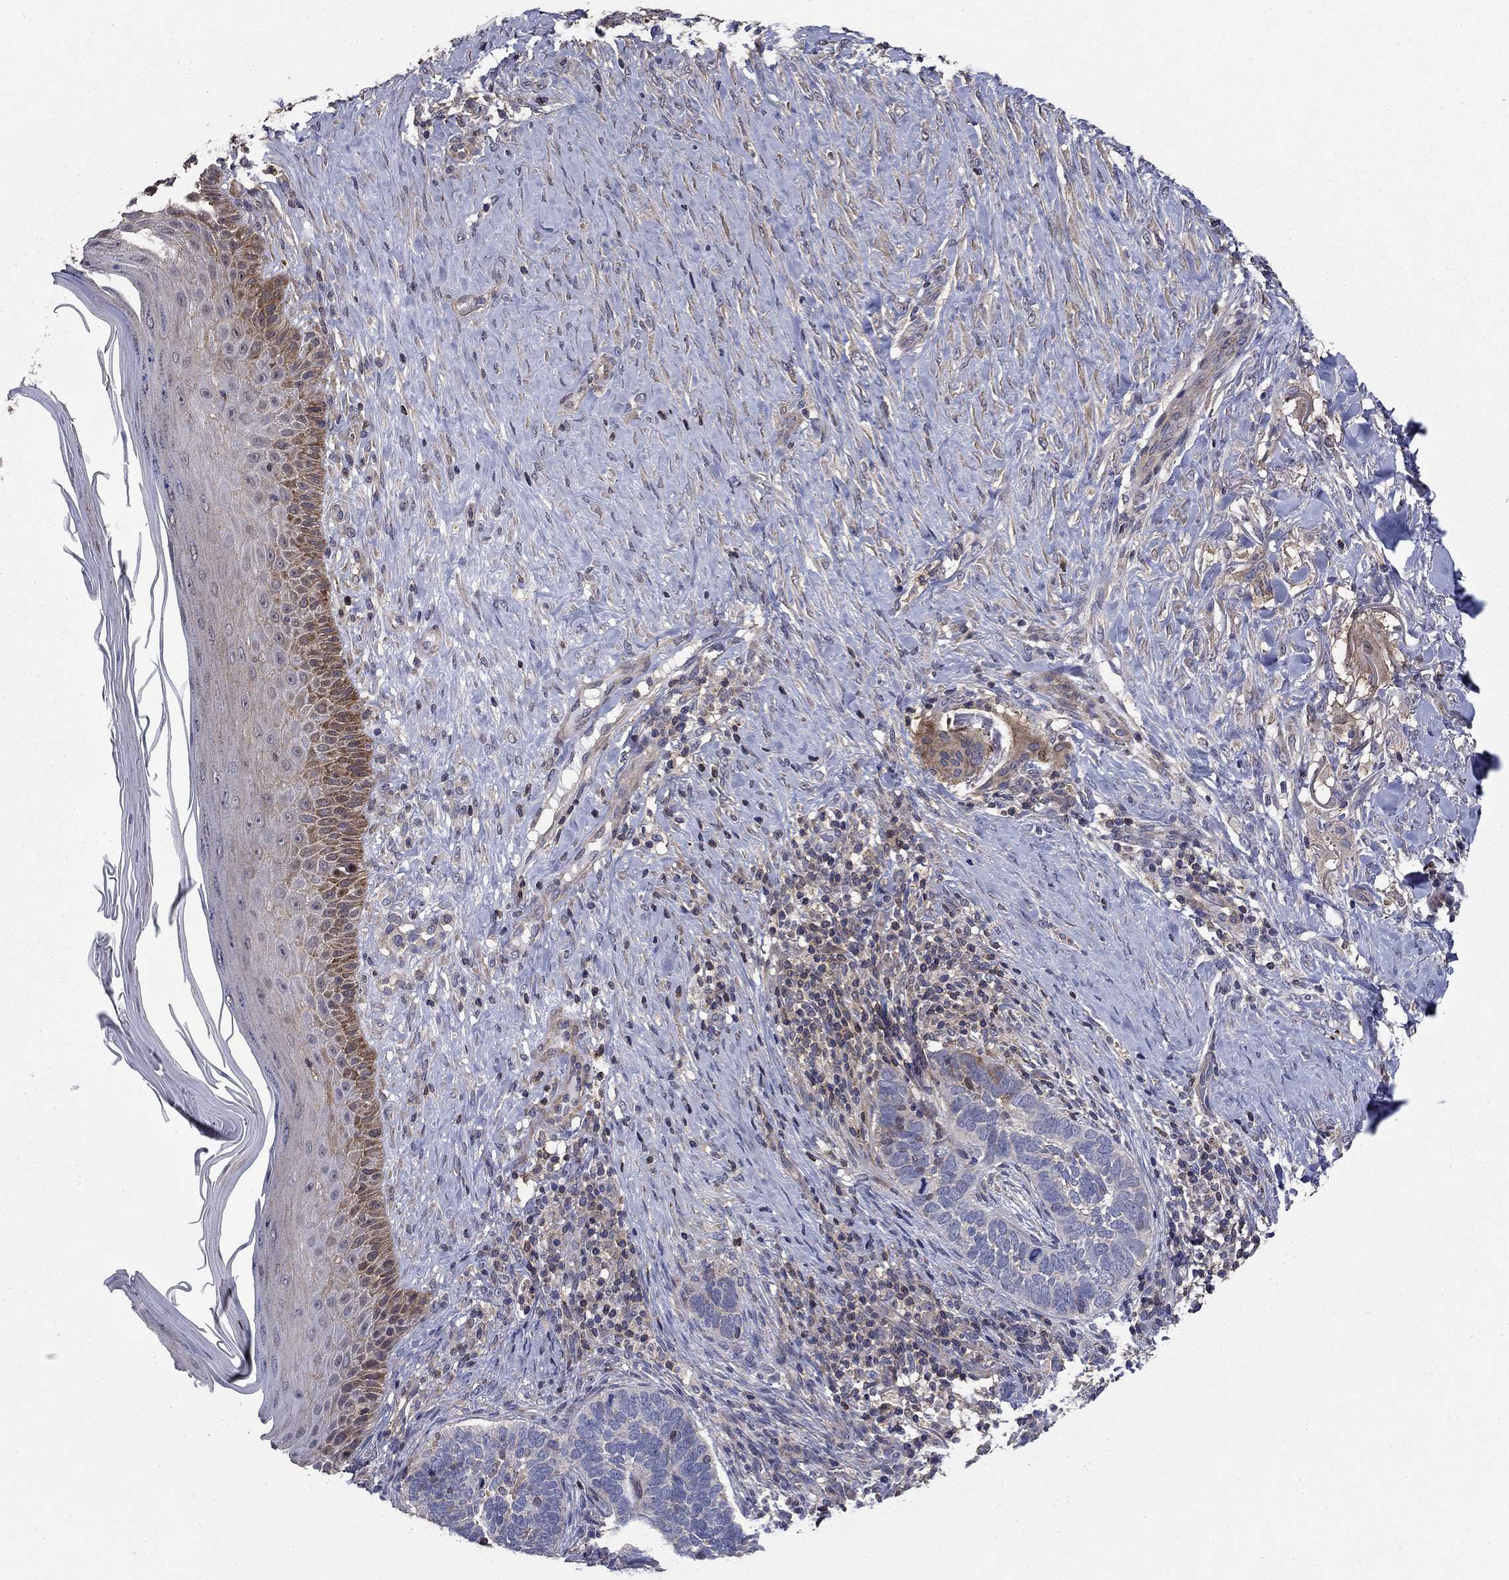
{"staining": {"intensity": "negative", "quantity": "none", "location": "none"}, "tissue": "skin cancer", "cell_type": "Tumor cells", "image_type": "cancer", "snomed": [{"axis": "morphology", "description": "Normal tissue, NOS"}, {"axis": "morphology", "description": "Basal cell carcinoma"}, {"axis": "topography", "description": "Skin"}], "caption": "An immunohistochemistry (IHC) histopathology image of skin cancer (basal cell carcinoma) is shown. There is no staining in tumor cells of skin cancer (basal cell carcinoma).", "gene": "DVL1", "patient": {"sex": "male", "age": 46}}